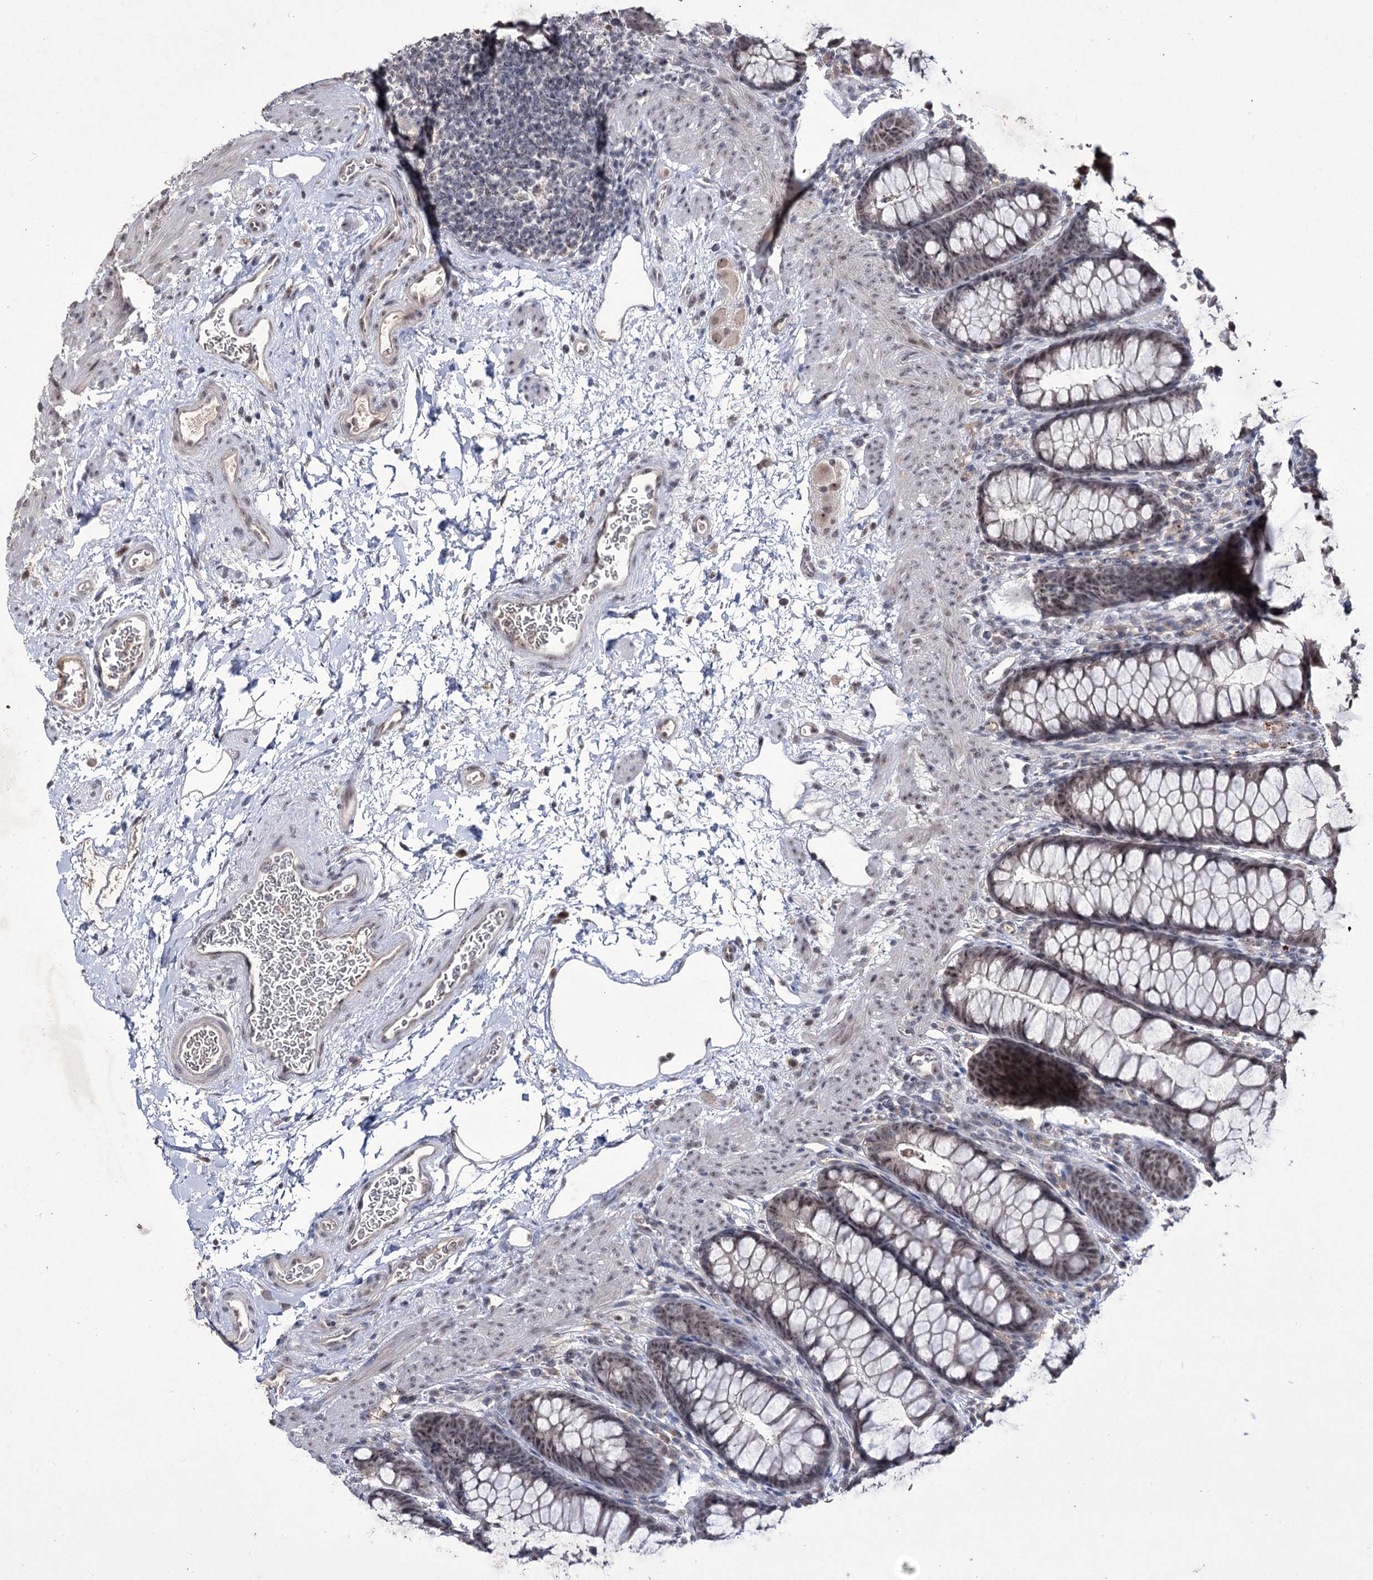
{"staining": {"intensity": "weak", "quantity": ">75%", "location": "cytoplasmic/membranous"}, "tissue": "colon", "cell_type": "Endothelial cells", "image_type": "normal", "snomed": [{"axis": "morphology", "description": "Normal tissue, NOS"}, {"axis": "topography", "description": "Colon"}], "caption": "Endothelial cells demonstrate low levels of weak cytoplasmic/membranous positivity in approximately >75% of cells in benign colon.", "gene": "VGLL4", "patient": {"sex": "female", "age": 62}}